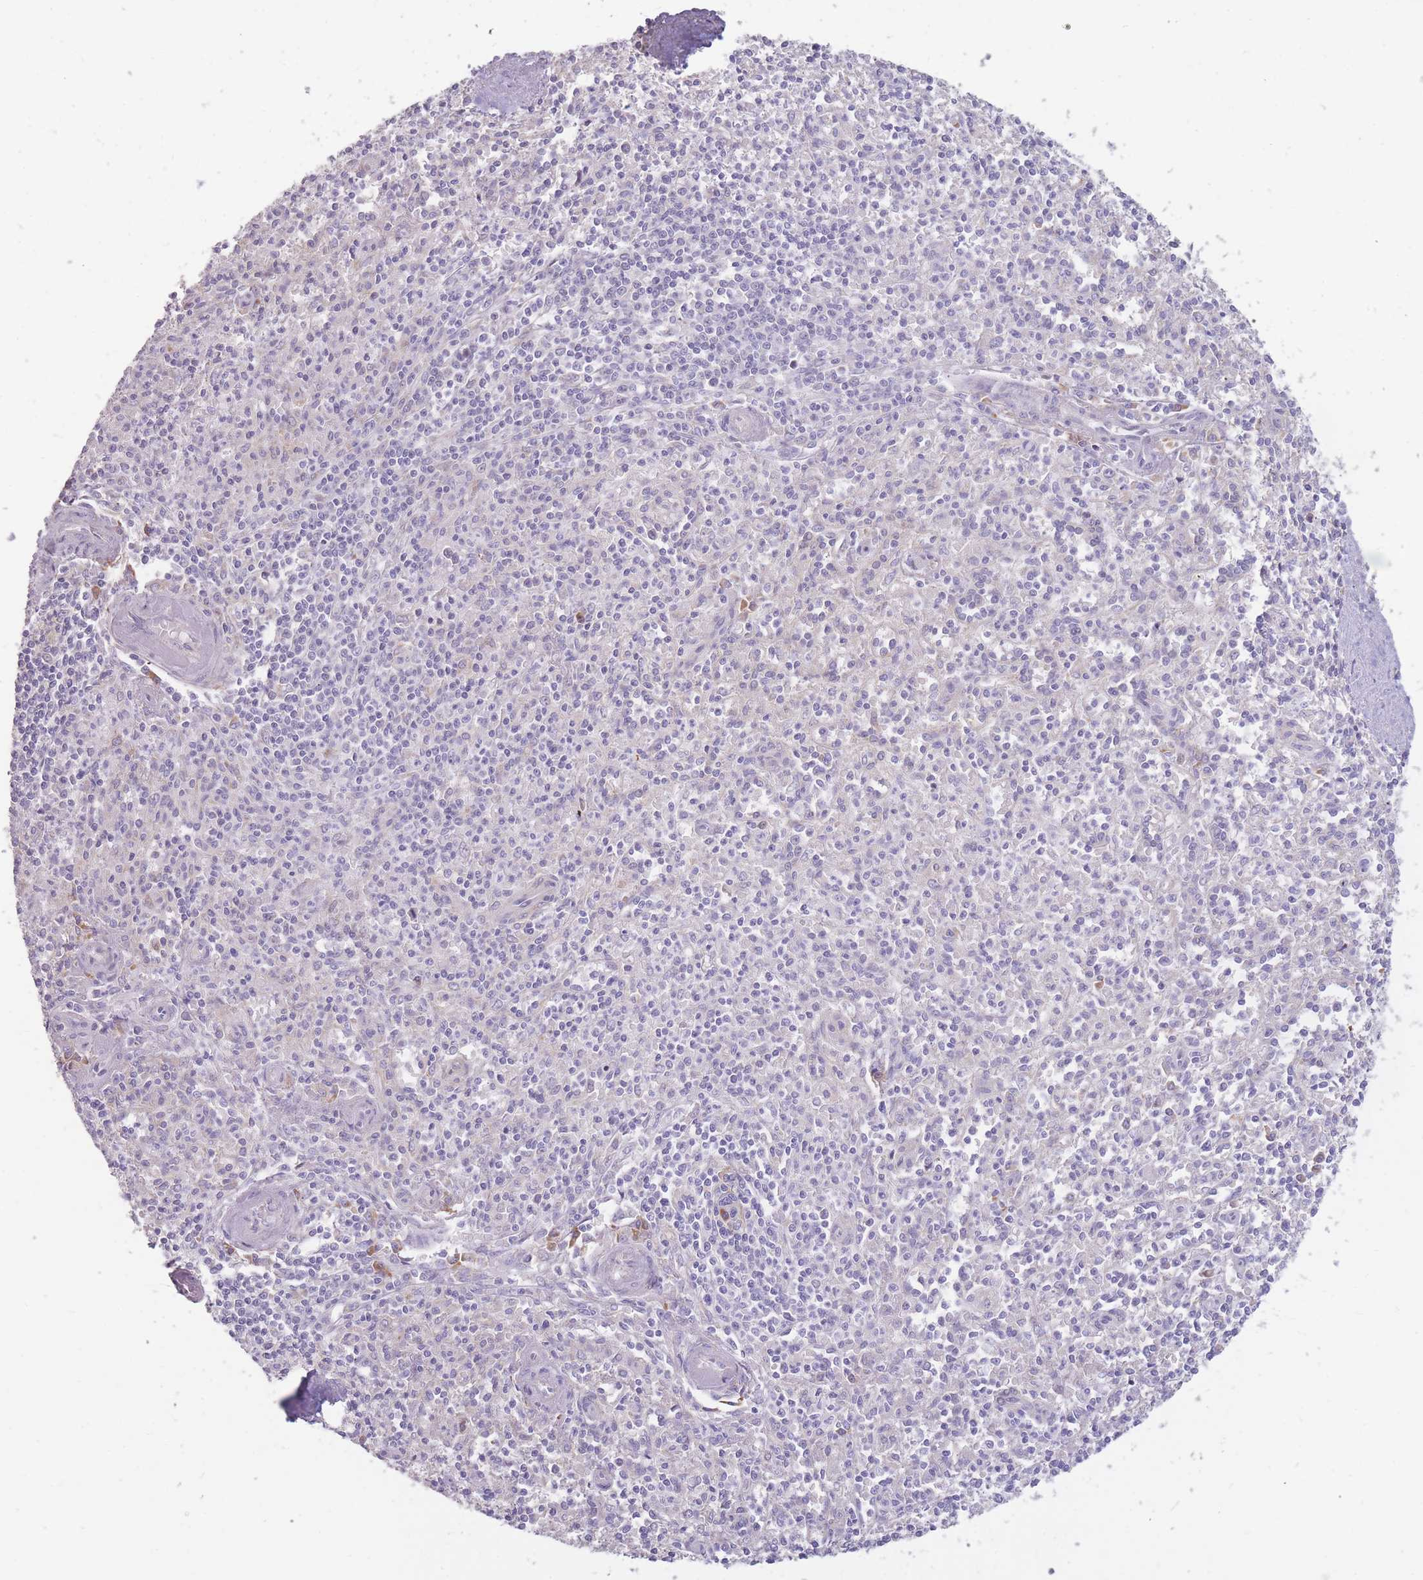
{"staining": {"intensity": "moderate", "quantity": "<25%", "location": "cytoplasmic/membranous"}, "tissue": "spleen", "cell_type": "Cells in red pulp", "image_type": "normal", "snomed": [{"axis": "morphology", "description": "Normal tissue, NOS"}, {"axis": "topography", "description": "Spleen"}], "caption": "Spleen stained for a protein (brown) demonstrates moderate cytoplasmic/membranous positive staining in approximately <25% of cells in red pulp.", "gene": "TRAPPC5", "patient": {"sex": "female", "age": 70}}